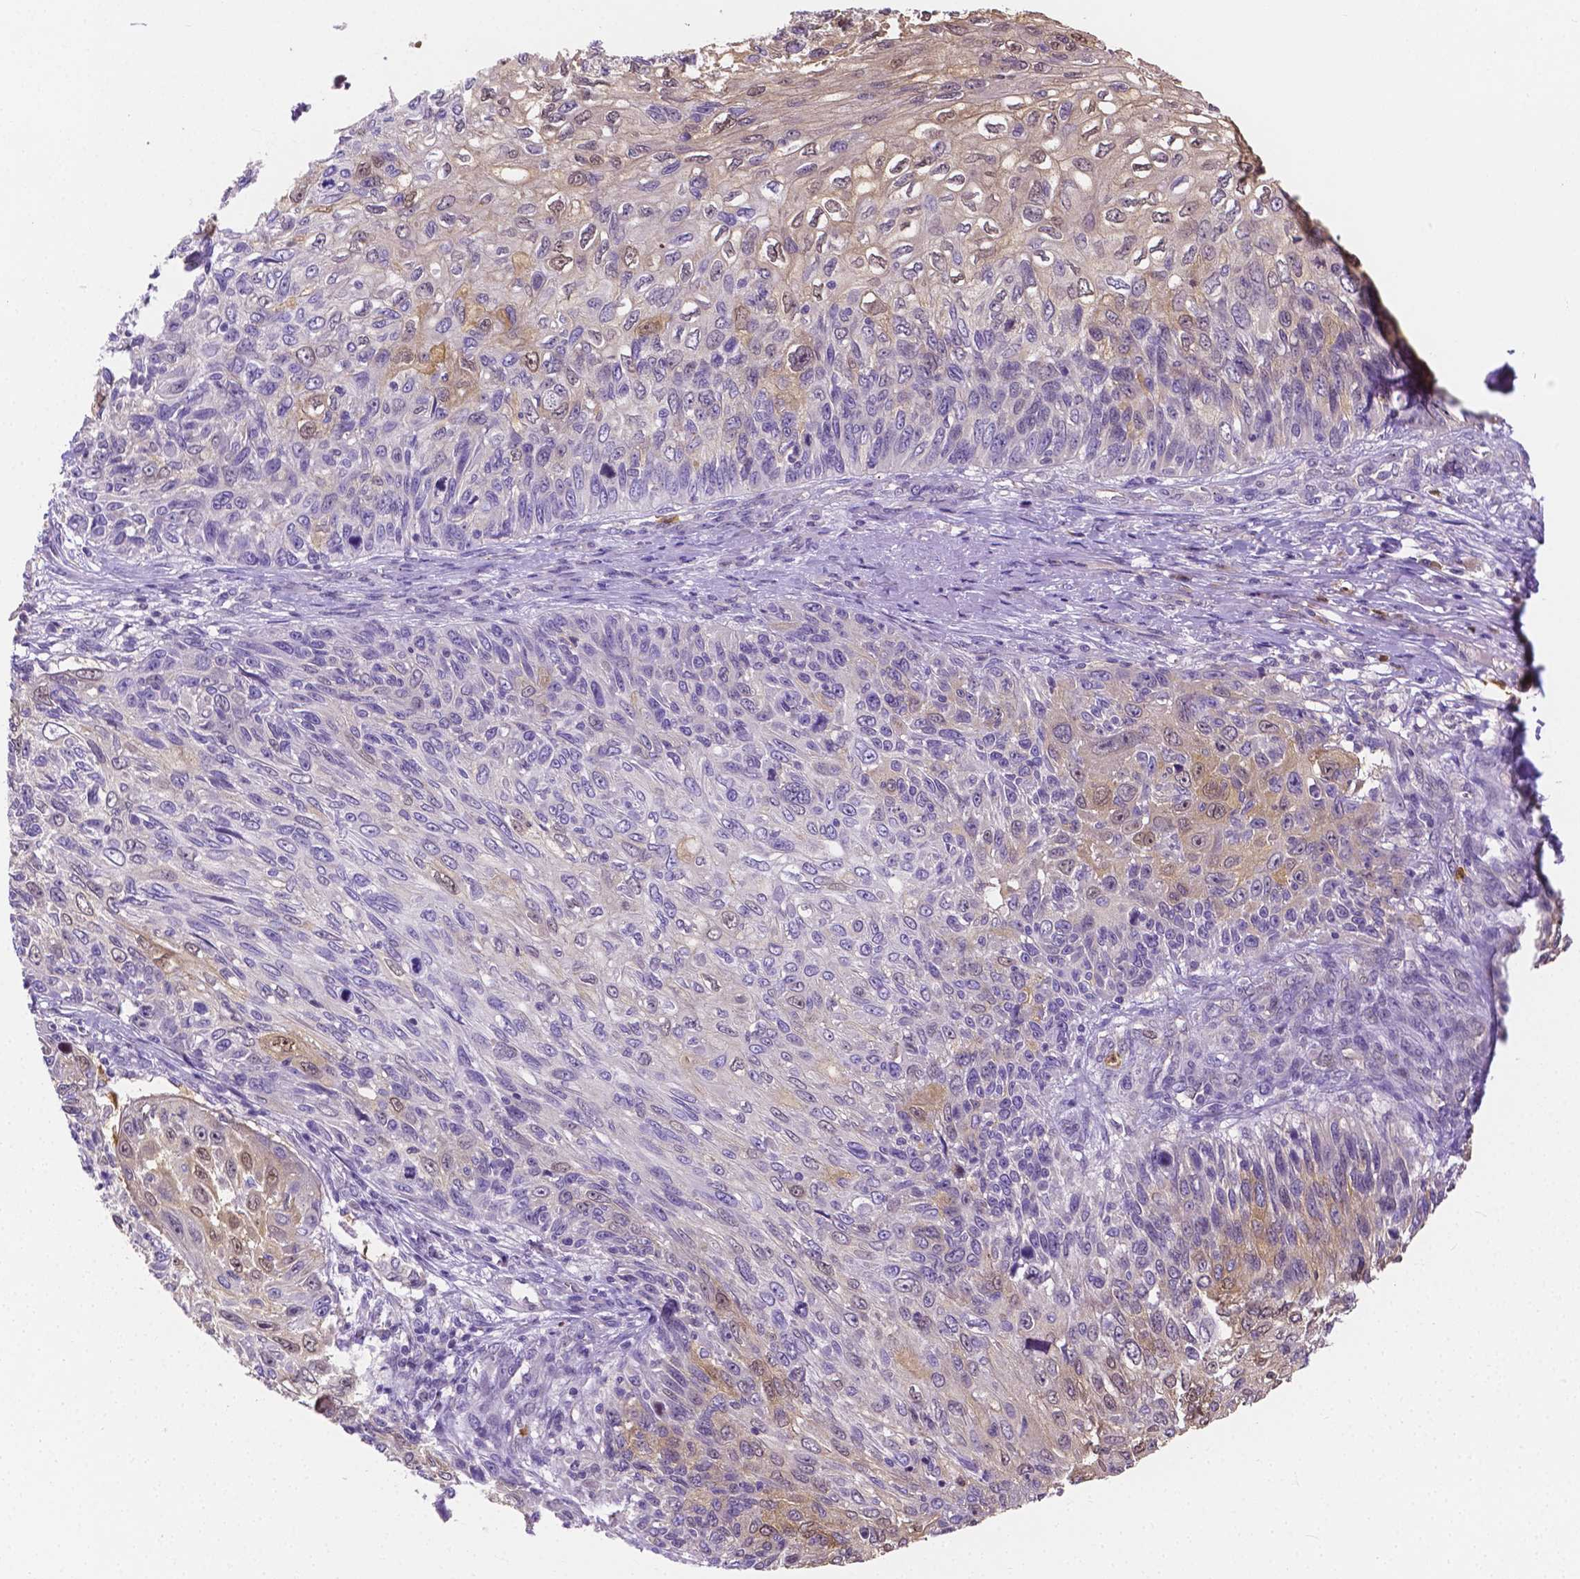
{"staining": {"intensity": "weak", "quantity": "25%-75%", "location": "cytoplasmic/membranous"}, "tissue": "skin cancer", "cell_type": "Tumor cells", "image_type": "cancer", "snomed": [{"axis": "morphology", "description": "Squamous cell carcinoma, NOS"}, {"axis": "topography", "description": "Skin"}], "caption": "Brown immunohistochemical staining in human skin cancer exhibits weak cytoplasmic/membranous staining in approximately 25%-75% of tumor cells.", "gene": "ZNRD2", "patient": {"sex": "male", "age": 92}}